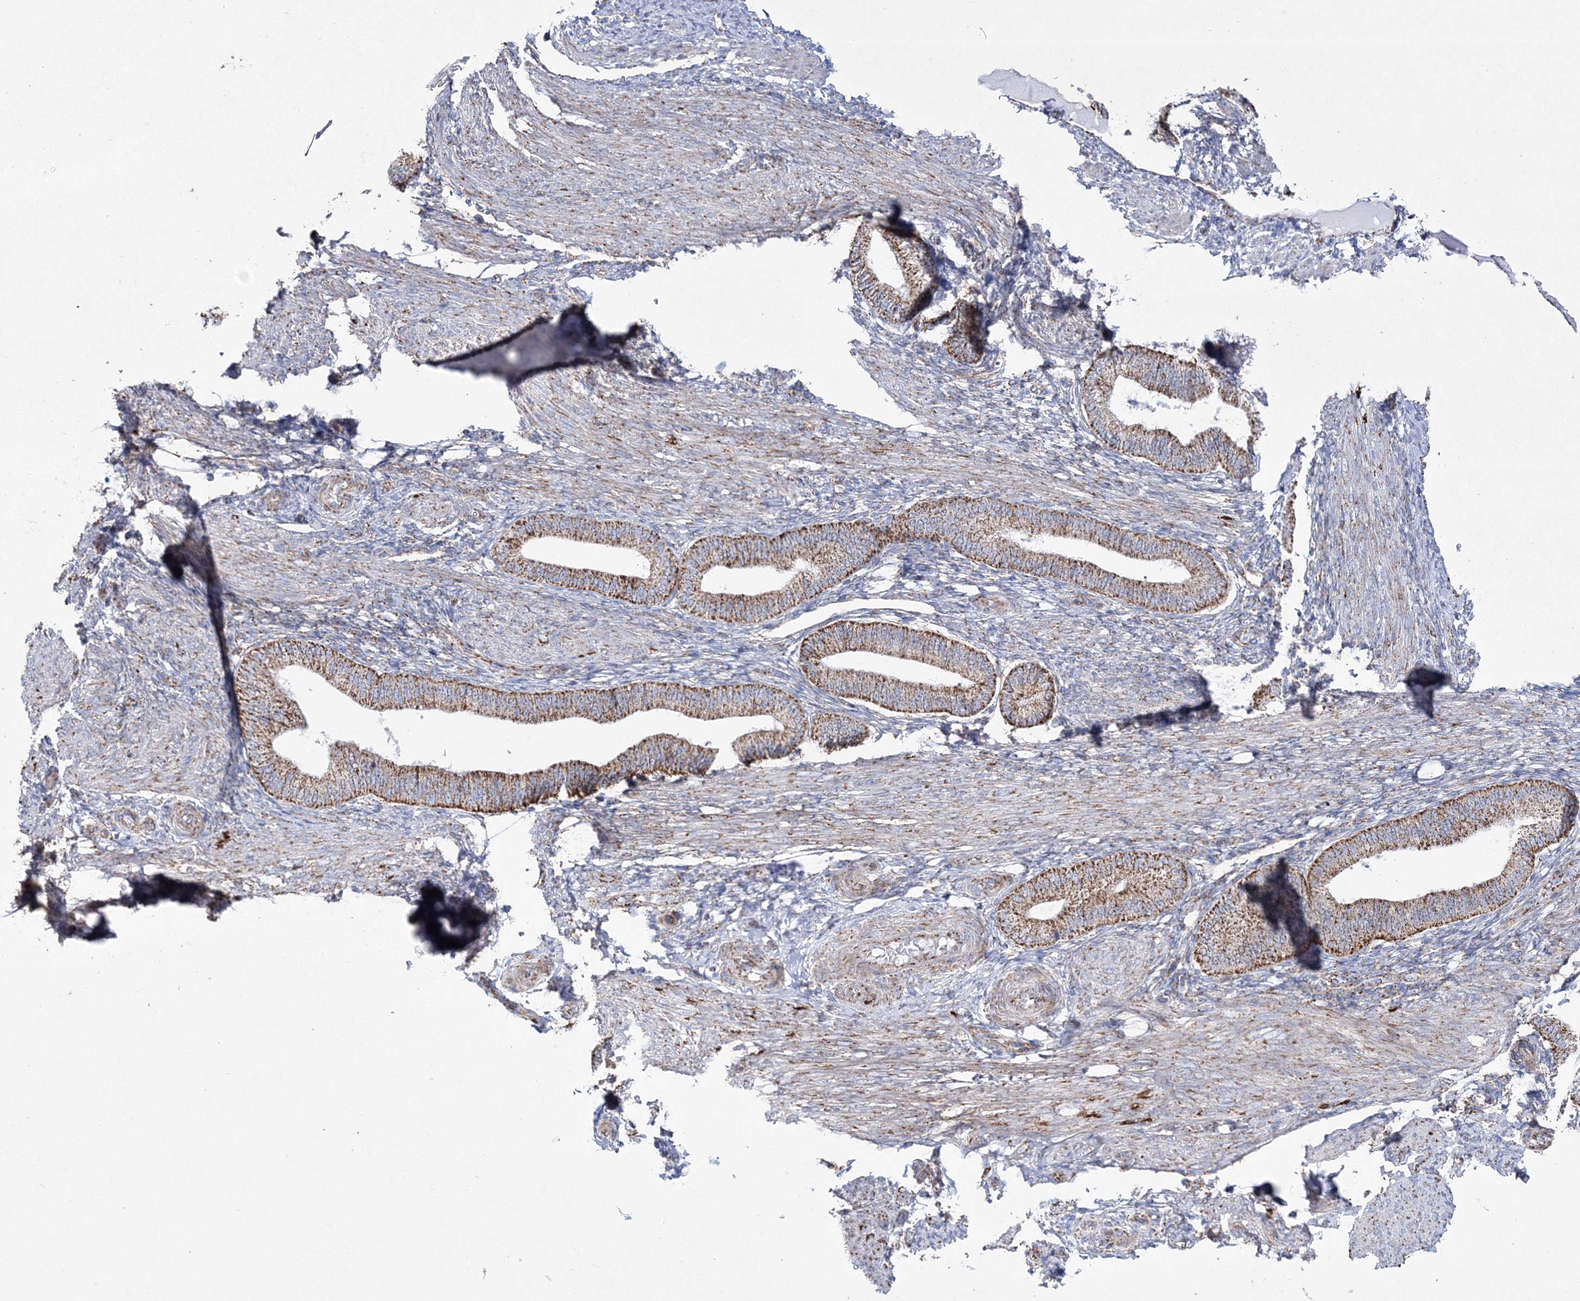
{"staining": {"intensity": "weak", "quantity": "<25%", "location": "cytoplasmic/membranous"}, "tissue": "endometrium", "cell_type": "Cells in endometrial stroma", "image_type": "normal", "snomed": [{"axis": "morphology", "description": "Normal tissue, NOS"}, {"axis": "topography", "description": "Endometrium"}], "caption": "The IHC histopathology image has no significant expression in cells in endometrial stroma of endometrium.", "gene": "HIBCH", "patient": {"sex": "female", "age": 39}}